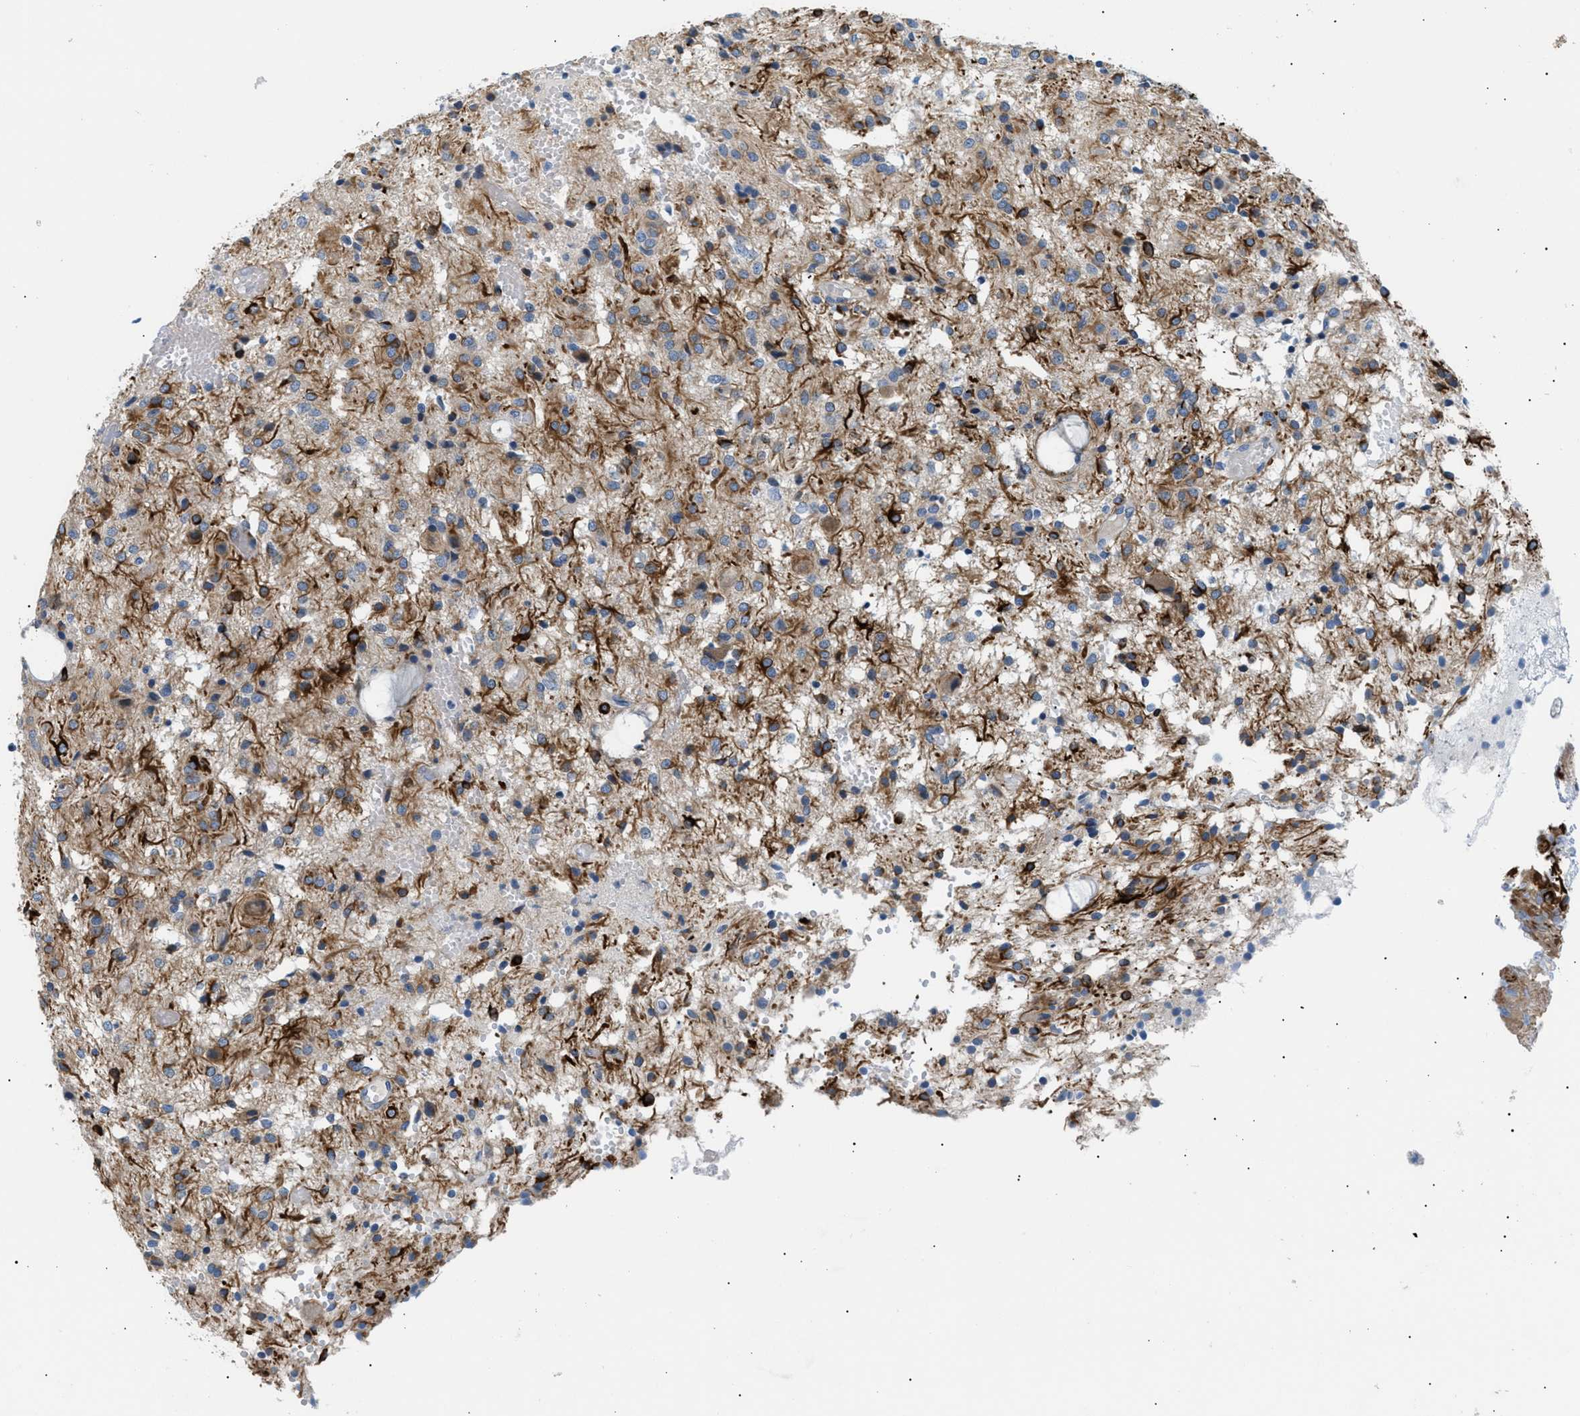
{"staining": {"intensity": "weak", "quantity": "25%-75%", "location": "cytoplasmic/membranous"}, "tissue": "glioma", "cell_type": "Tumor cells", "image_type": "cancer", "snomed": [{"axis": "morphology", "description": "Glioma, malignant, High grade"}, {"axis": "topography", "description": "Brain"}], "caption": "Malignant glioma (high-grade) stained with a brown dye exhibits weak cytoplasmic/membranous positive positivity in approximately 25%-75% of tumor cells.", "gene": "ICA1", "patient": {"sex": "female", "age": 59}}